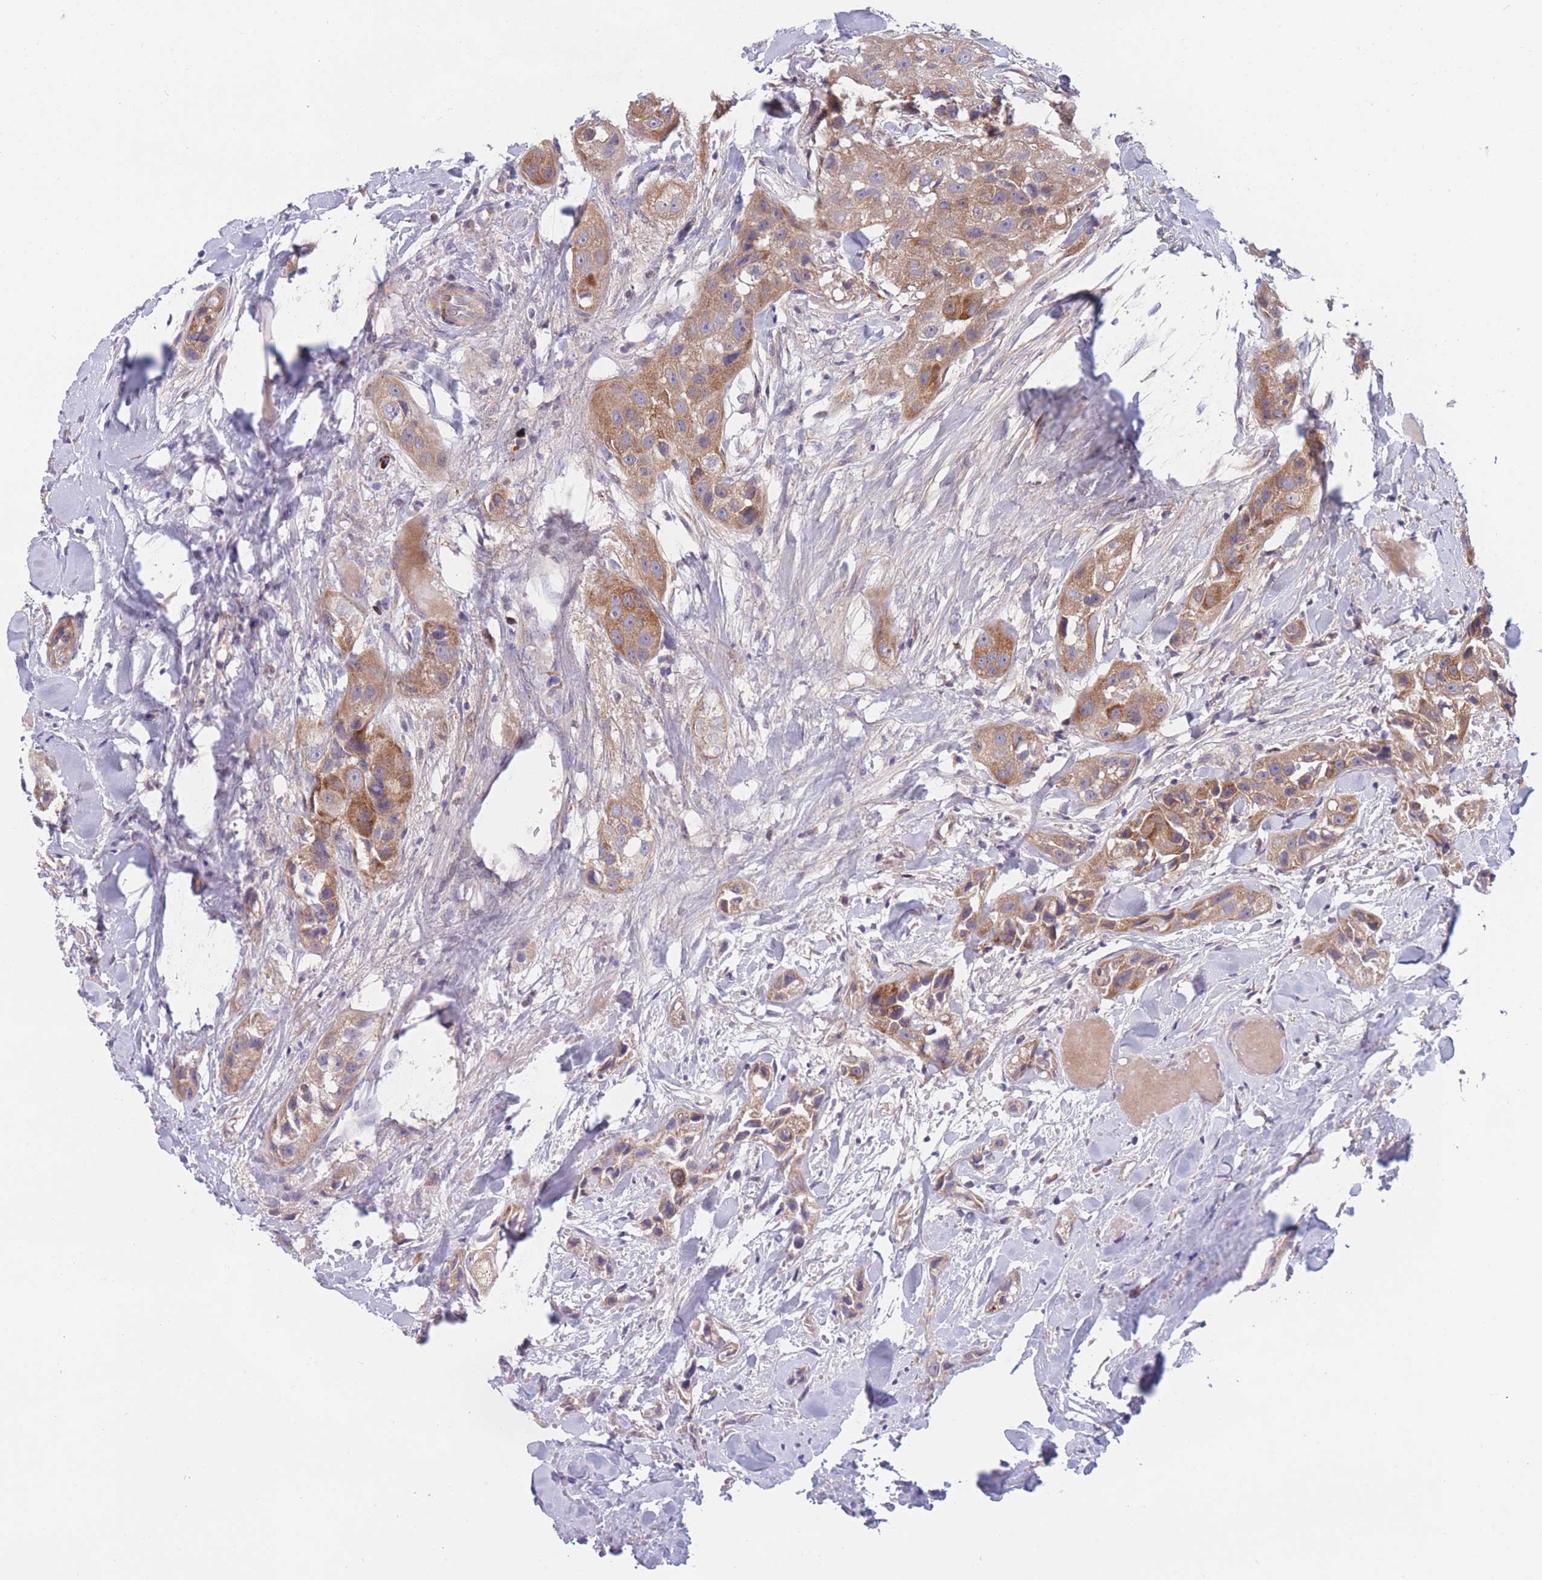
{"staining": {"intensity": "moderate", "quantity": ">75%", "location": "cytoplasmic/membranous"}, "tissue": "head and neck cancer", "cell_type": "Tumor cells", "image_type": "cancer", "snomed": [{"axis": "morphology", "description": "Normal tissue, NOS"}, {"axis": "morphology", "description": "Squamous cell carcinoma, NOS"}, {"axis": "topography", "description": "Skeletal muscle"}, {"axis": "topography", "description": "Head-Neck"}], "caption": "About >75% of tumor cells in head and neck squamous cell carcinoma show moderate cytoplasmic/membranous protein staining as visualized by brown immunohistochemical staining.", "gene": "PDE4A", "patient": {"sex": "male", "age": 51}}